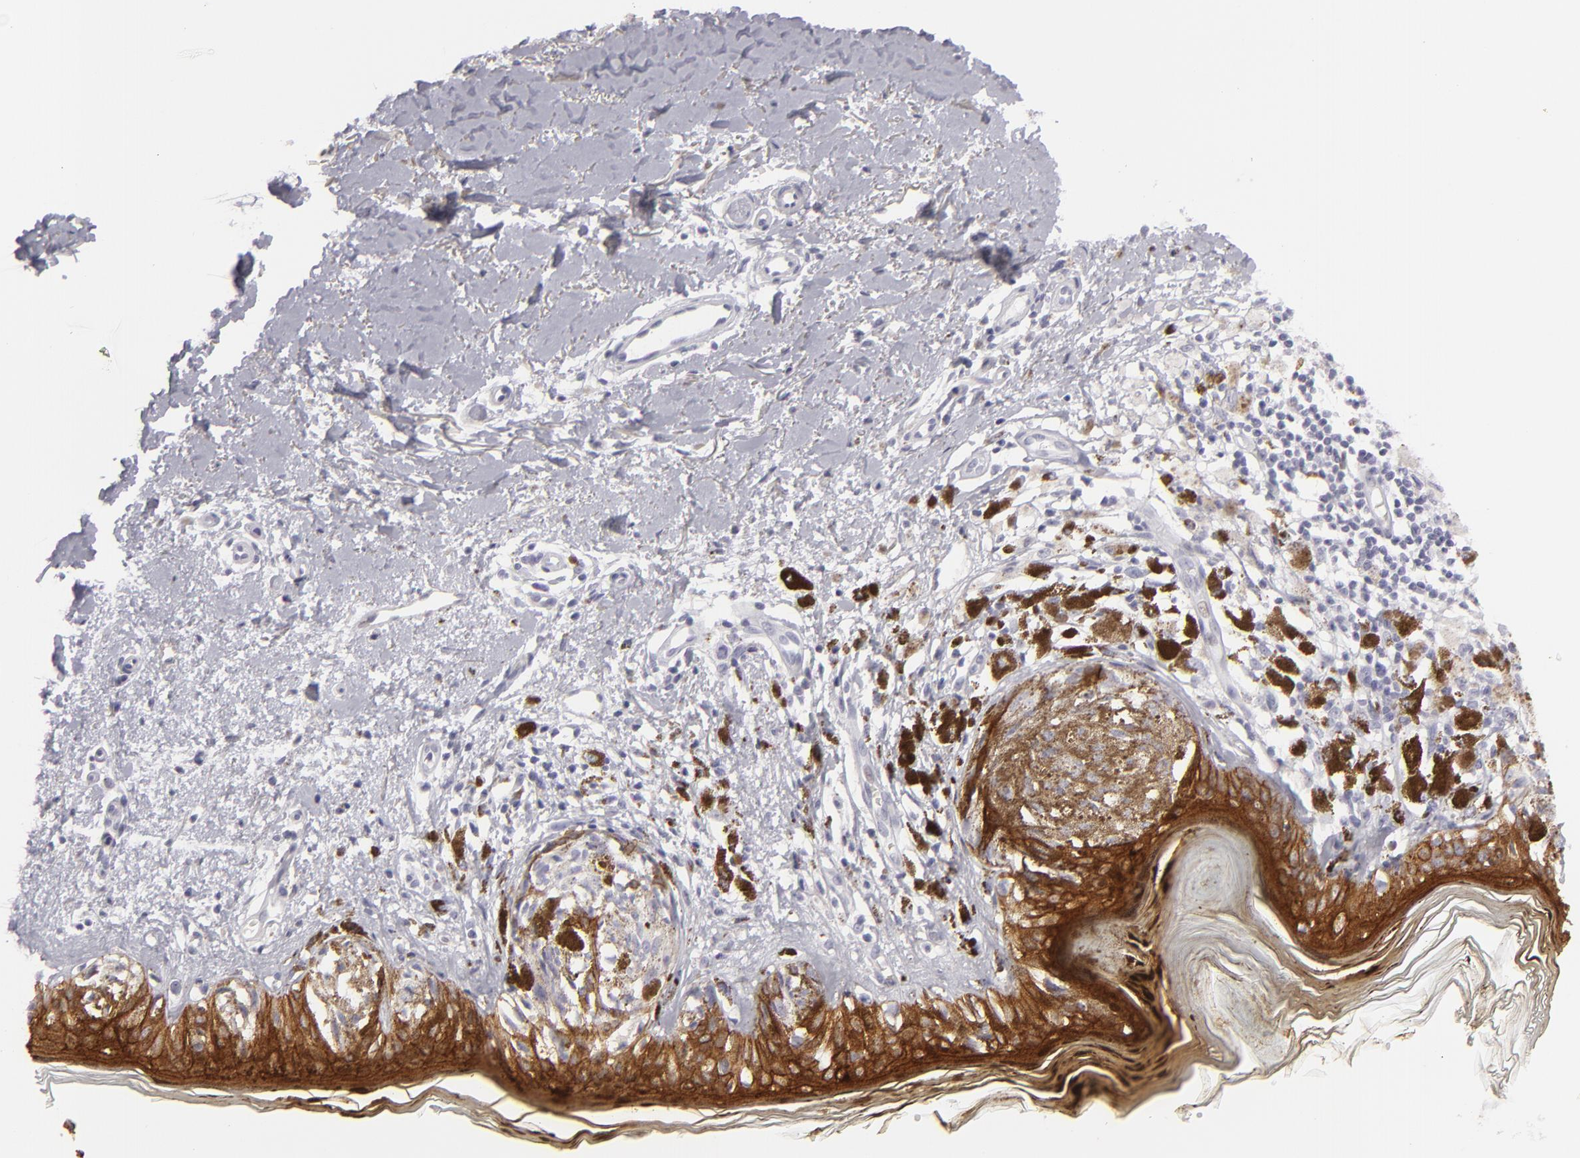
{"staining": {"intensity": "weak", "quantity": "<25%", "location": "cytoplasmic/membranous"}, "tissue": "melanoma", "cell_type": "Tumor cells", "image_type": "cancer", "snomed": [{"axis": "morphology", "description": "Malignant melanoma, NOS"}, {"axis": "topography", "description": "Skin"}], "caption": "Protein analysis of melanoma reveals no significant expression in tumor cells.", "gene": "JUP", "patient": {"sex": "male", "age": 88}}